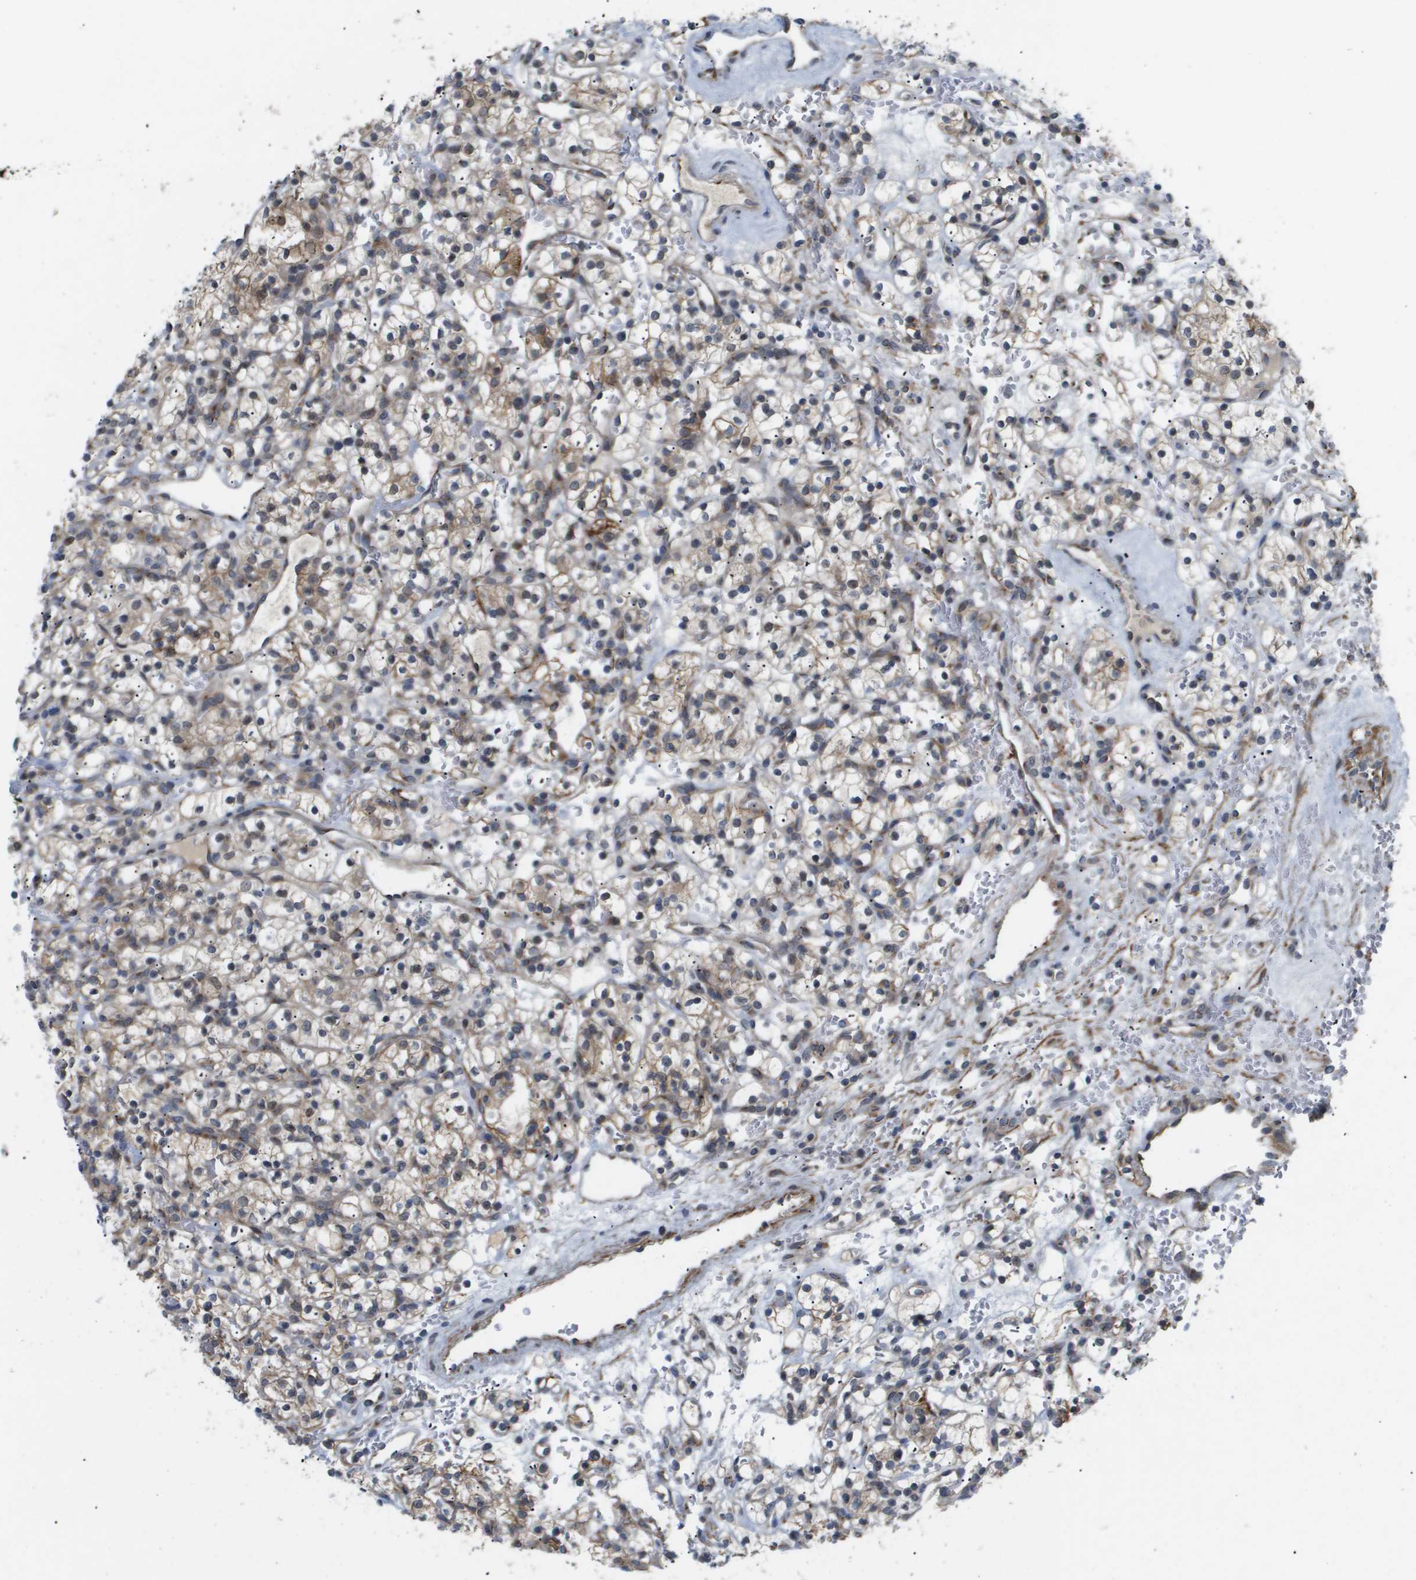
{"staining": {"intensity": "moderate", "quantity": "25%-75%", "location": "cytoplasmic/membranous"}, "tissue": "renal cancer", "cell_type": "Tumor cells", "image_type": "cancer", "snomed": [{"axis": "morphology", "description": "Adenocarcinoma, NOS"}, {"axis": "topography", "description": "Kidney"}], "caption": "Immunohistochemical staining of renal cancer exhibits moderate cytoplasmic/membranous protein positivity in about 25%-75% of tumor cells.", "gene": "OTUD5", "patient": {"sex": "female", "age": 57}}